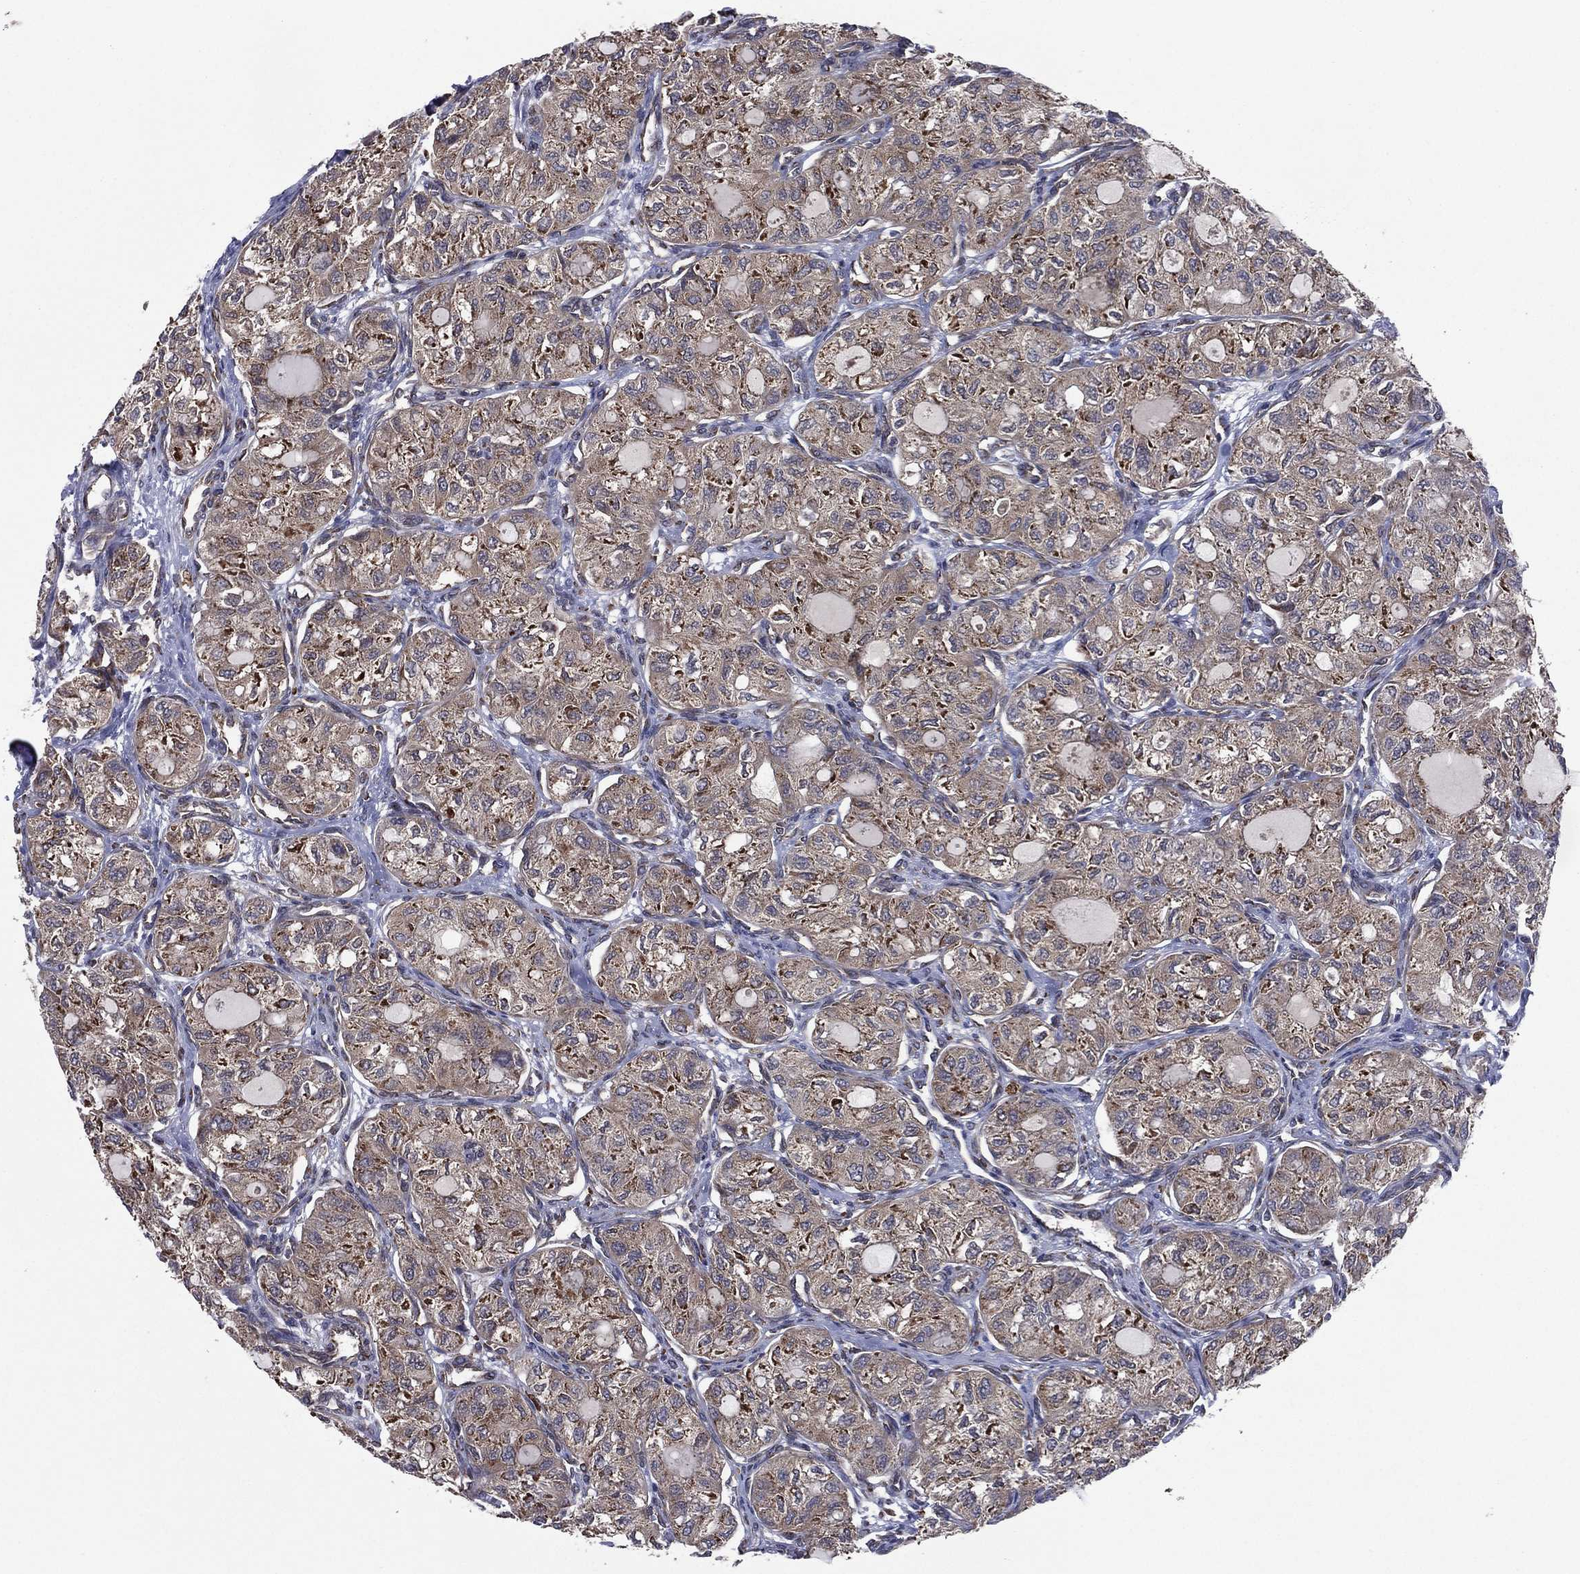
{"staining": {"intensity": "weak", "quantity": "25%-75%", "location": "cytoplasmic/membranous"}, "tissue": "thyroid cancer", "cell_type": "Tumor cells", "image_type": "cancer", "snomed": [{"axis": "morphology", "description": "Follicular adenoma carcinoma, NOS"}, {"axis": "topography", "description": "Thyroid gland"}], "caption": "Immunohistochemical staining of human follicular adenoma carcinoma (thyroid) demonstrates low levels of weak cytoplasmic/membranous protein staining in approximately 25%-75% of tumor cells.", "gene": "C2orf76", "patient": {"sex": "male", "age": 75}}